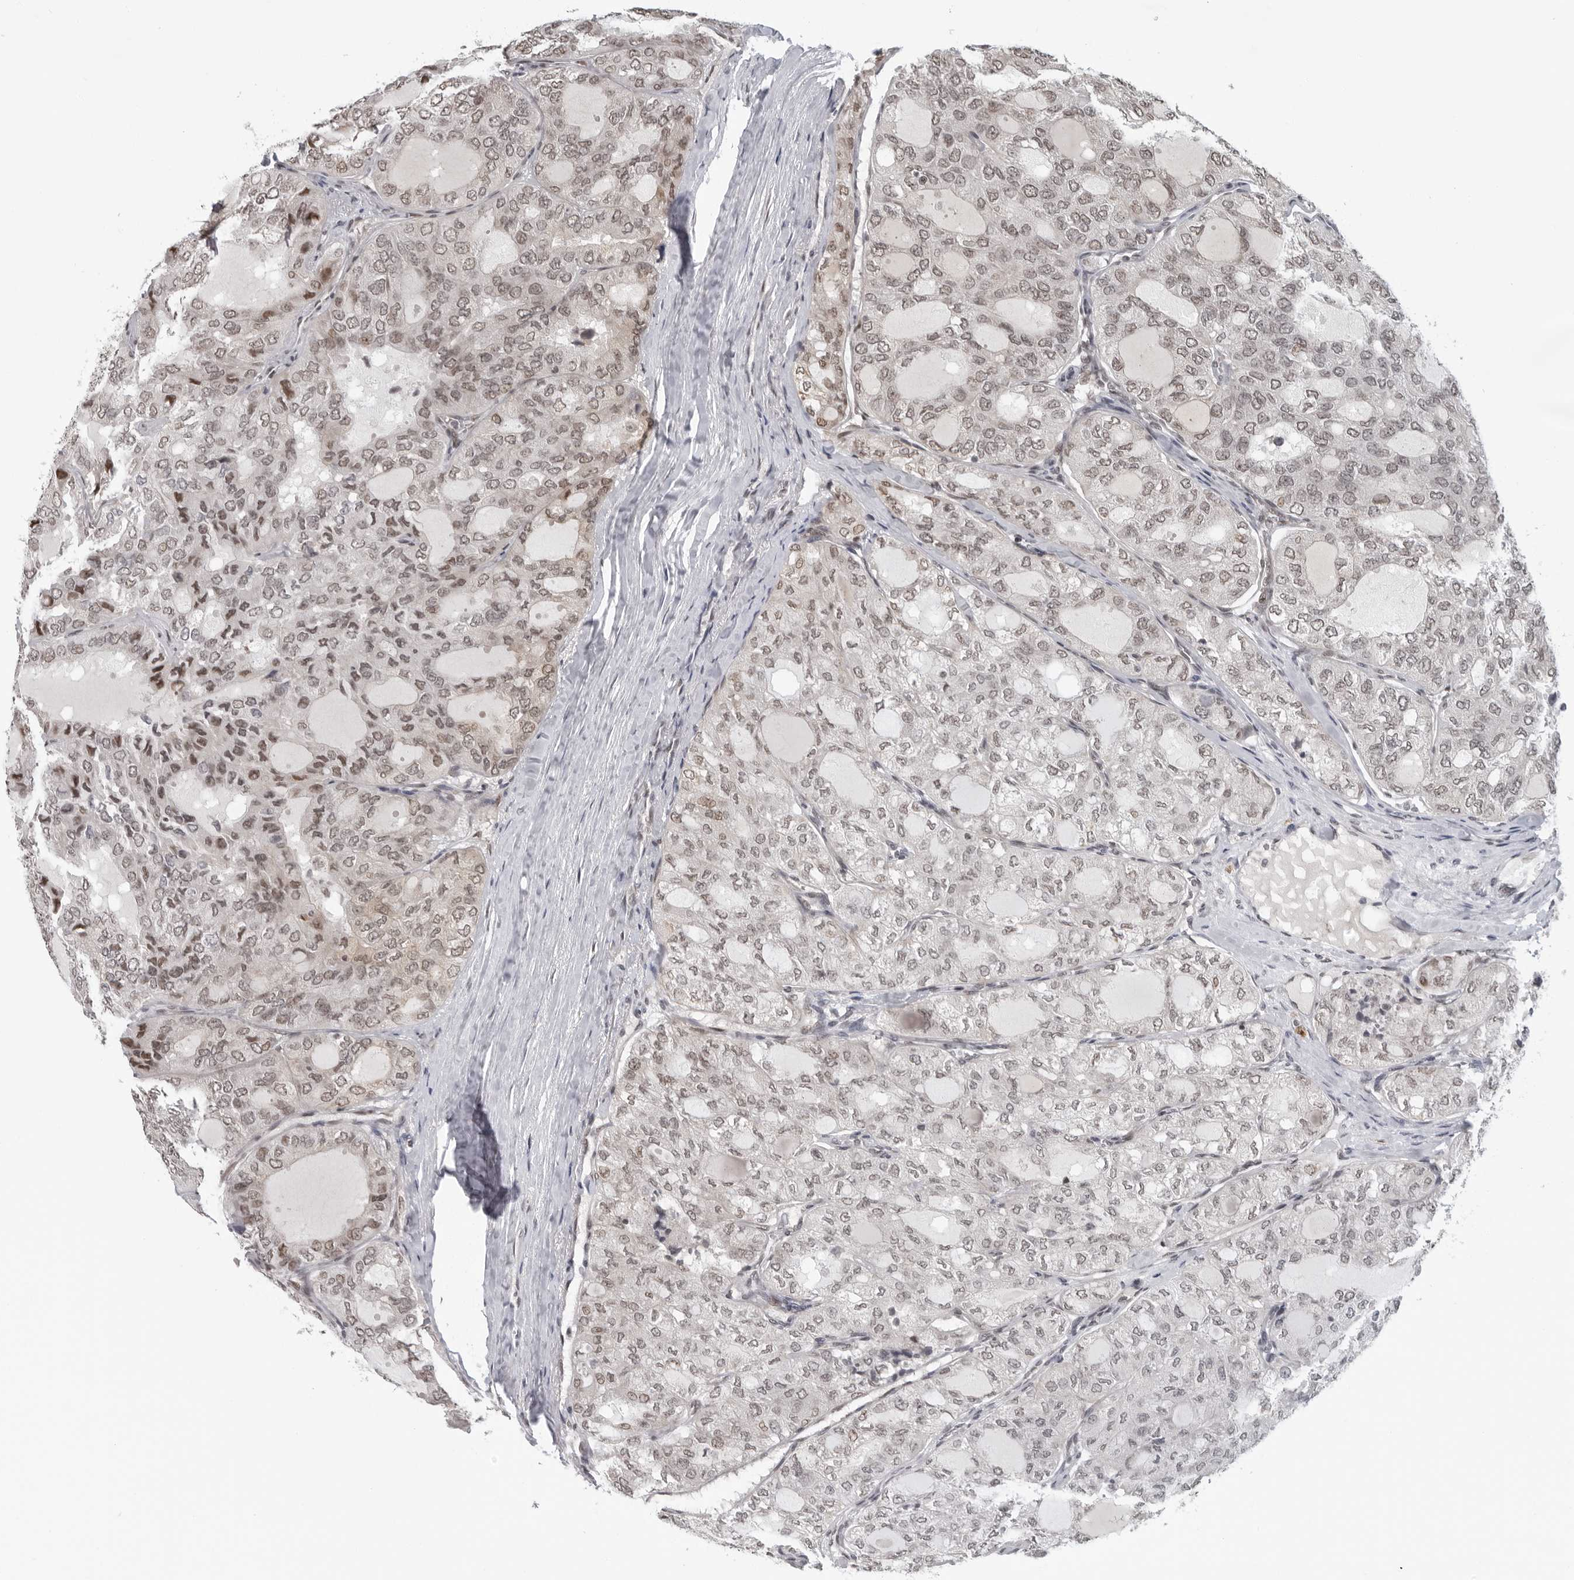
{"staining": {"intensity": "weak", "quantity": ">75%", "location": "nuclear"}, "tissue": "thyroid cancer", "cell_type": "Tumor cells", "image_type": "cancer", "snomed": [{"axis": "morphology", "description": "Follicular adenoma carcinoma, NOS"}, {"axis": "topography", "description": "Thyroid gland"}], "caption": "High-power microscopy captured an immunohistochemistry (IHC) photomicrograph of follicular adenoma carcinoma (thyroid), revealing weak nuclear expression in approximately >75% of tumor cells. Using DAB (brown) and hematoxylin (blue) stains, captured at high magnification using brightfield microscopy.", "gene": "MAF", "patient": {"sex": "male", "age": 75}}